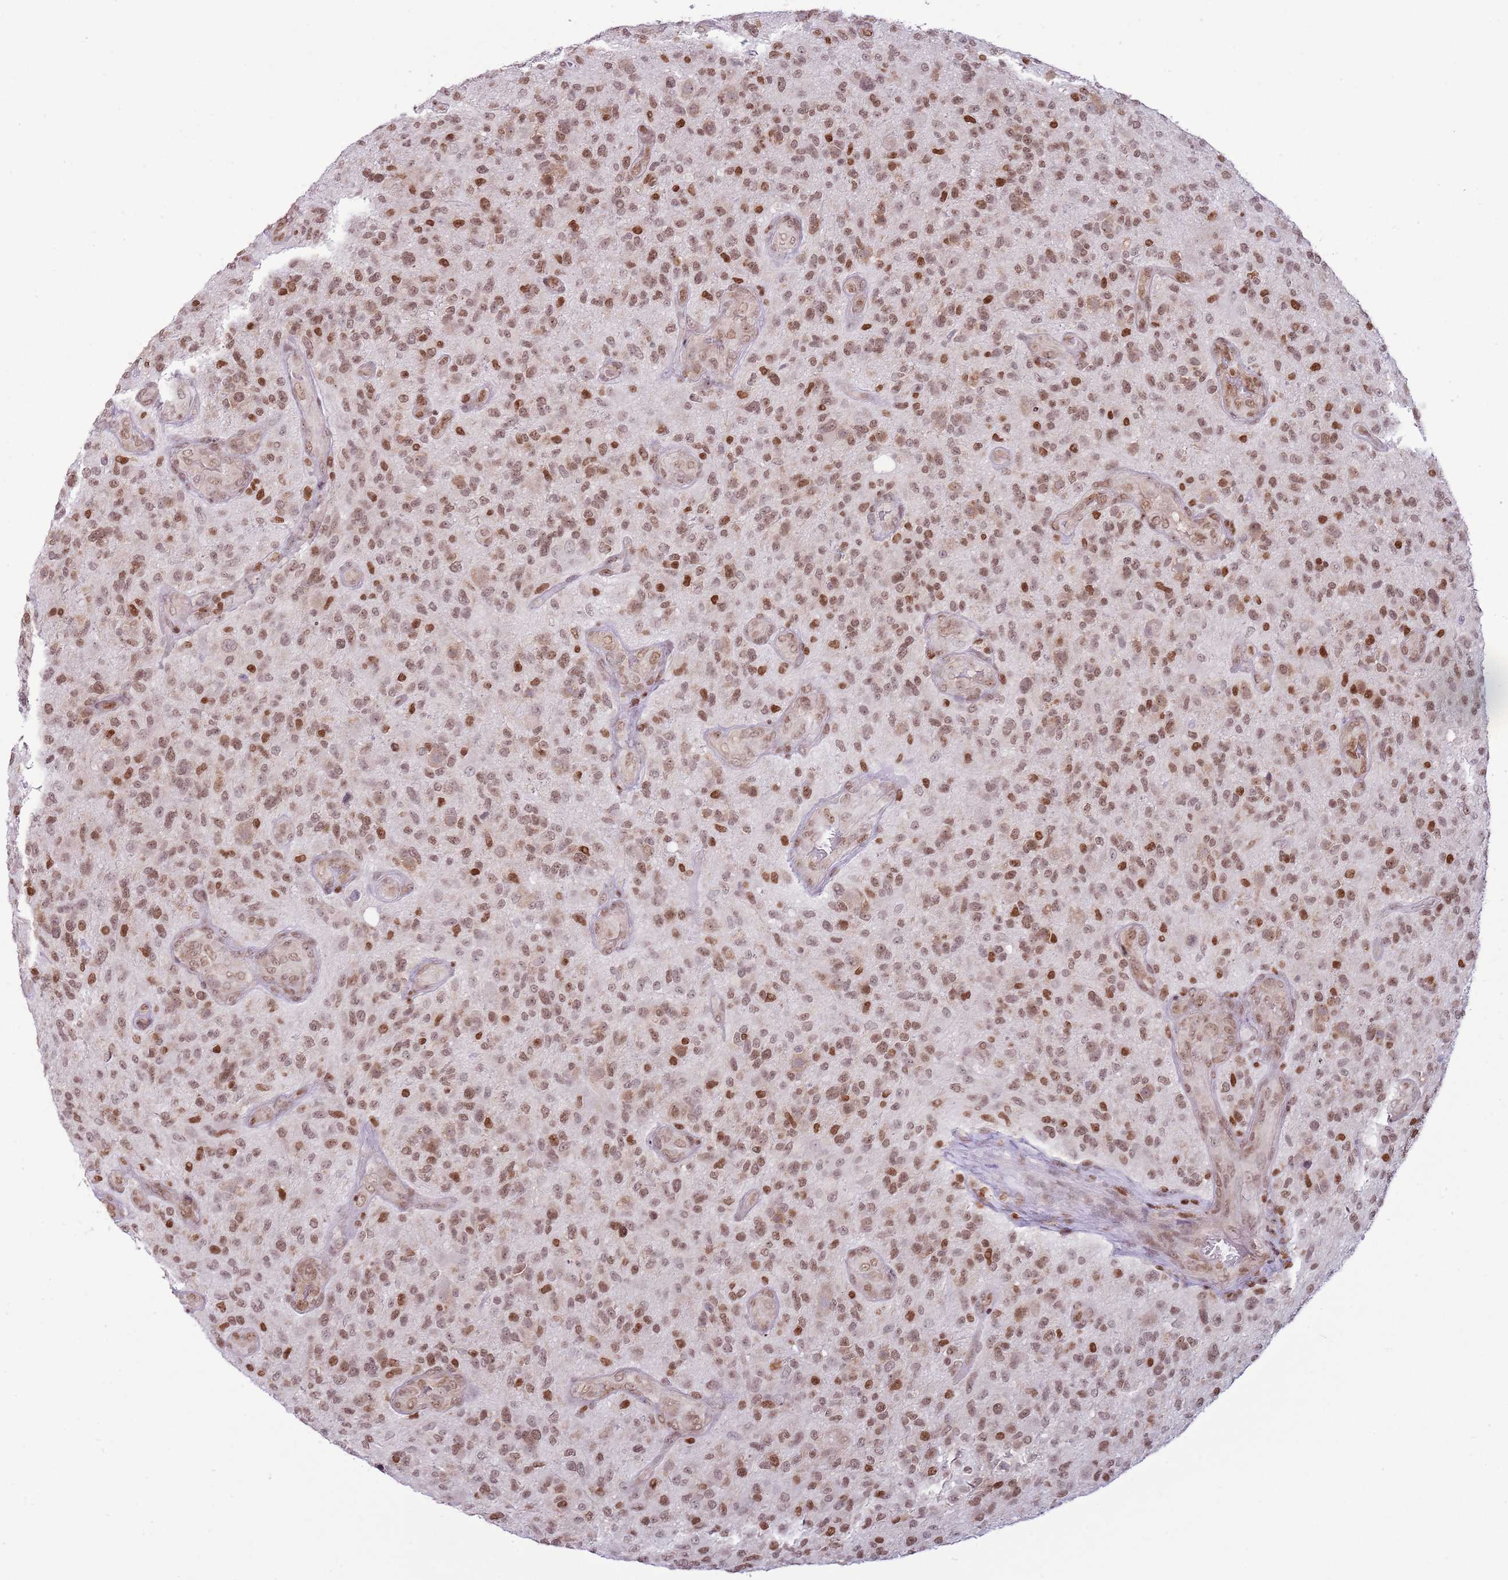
{"staining": {"intensity": "moderate", "quantity": ">75%", "location": "nuclear"}, "tissue": "glioma", "cell_type": "Tumor cells", "image_type": "cancer", "snomed": [{"axis": "morphology", "description": "Glioma, malignant, High grade"}, {"axis": "topography", "description": "Brain"}], "caption": "High-grade glioma (malignant) stained for a protein demonstrates moderate nuclear positivity in tumor cells.", "gene": "SELENOH", "patient": {"sex": "male", "age": 47}}